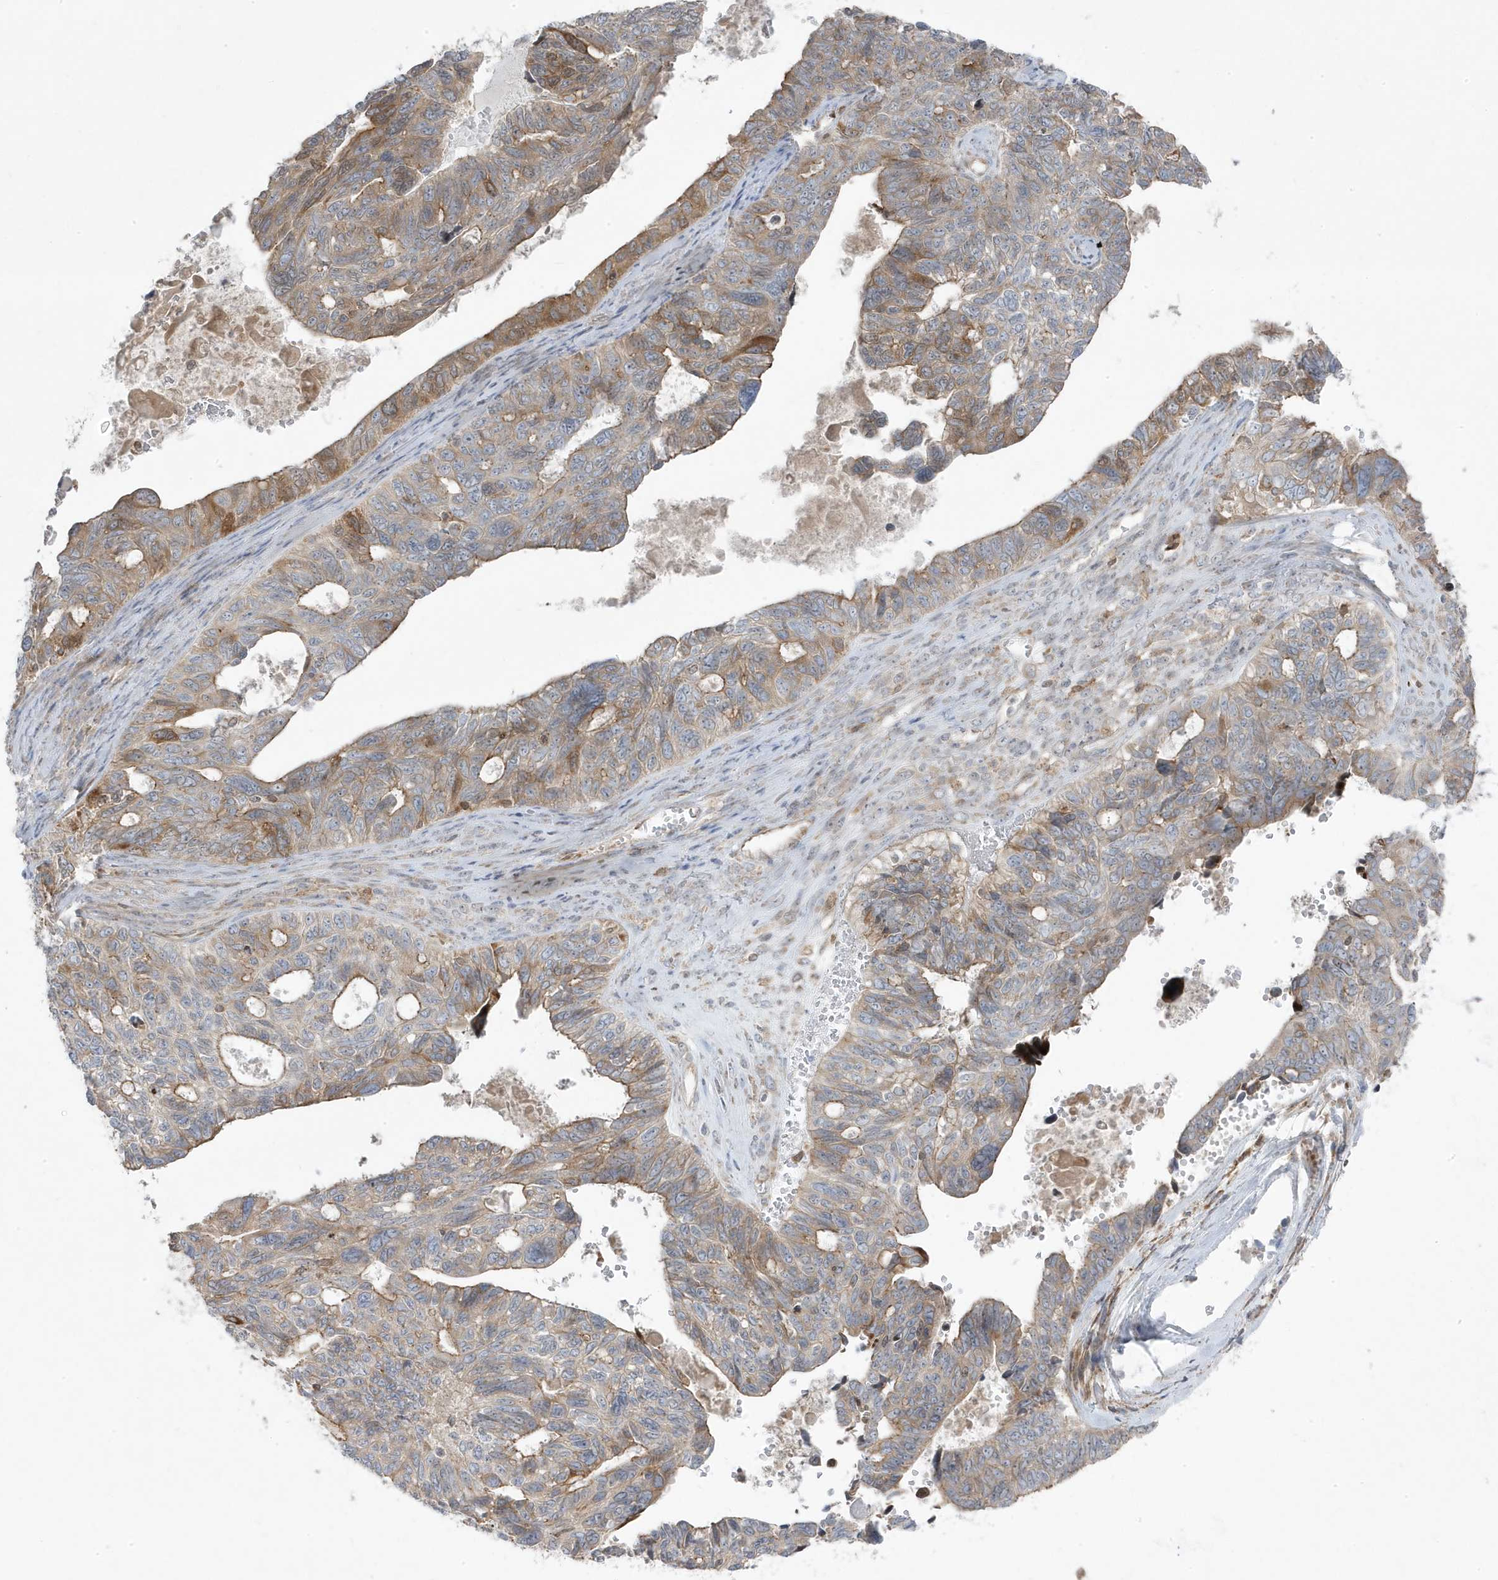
{"staining": {"intensity": "moderate", "quantity": "25%-75%", "location": "cytoplasmic/membranous"}, "tissue": "ovarian cancer", "cell_type": "Tumor cells", "image_type": "cancer", "snomed": [{"axis": "morphology", "description": "Cystadenocarcinoma, serous, NOS"}, {"axis": "topography", "description": "Ovary"}], "caption": "Serous cystadenocarcinoma (ovarian) stained with DAB (3,3'-diaminobenzidine) immunohistochemistry reveals medium levels of moderate cytoplasmic/membranous staining in approximately 25%-75% of tumor cells.", "gene": "ZNF654", "patient": {"sex": "female", "age": 79}}